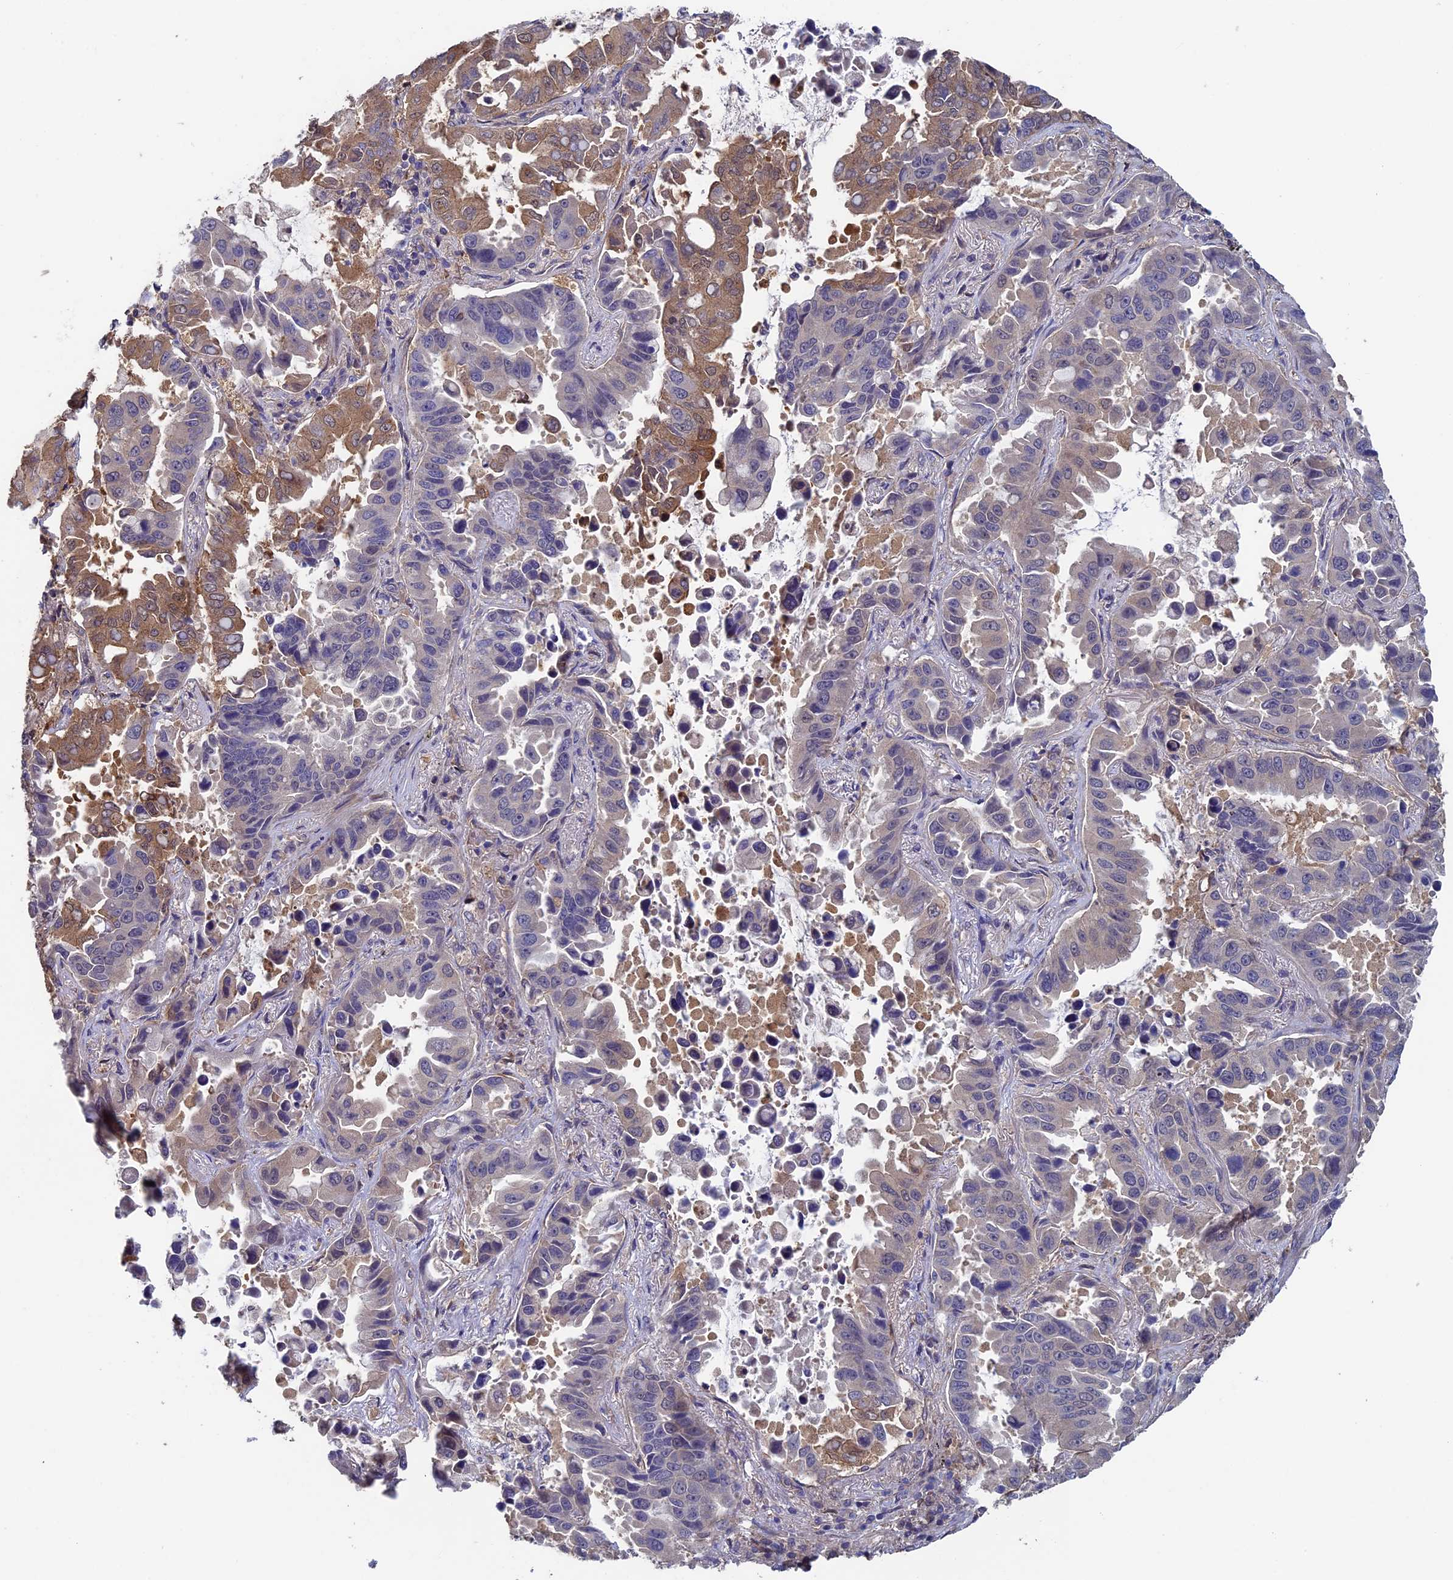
{"staining": {"intensity": "moderate", "quantity": "25%-75%", "location": "cytoplasmic/membranous"}, "tissue": "lung cancer", "cell_type": "Tumor cells", "image_type": "cancer", "snomed": [{"axis": "morphology", "description": "Adenocarcinoma, NOS"}, {"axis": "topography", "description": "Lung"}], "caption": "Moderate cytoplasmic/membranous staining for a protein is identified in about 25%-75% of tumor cells of lung cancer using IHC.", "gene": "LCMT1", "patient": {"sex": "male", "age": 64}}